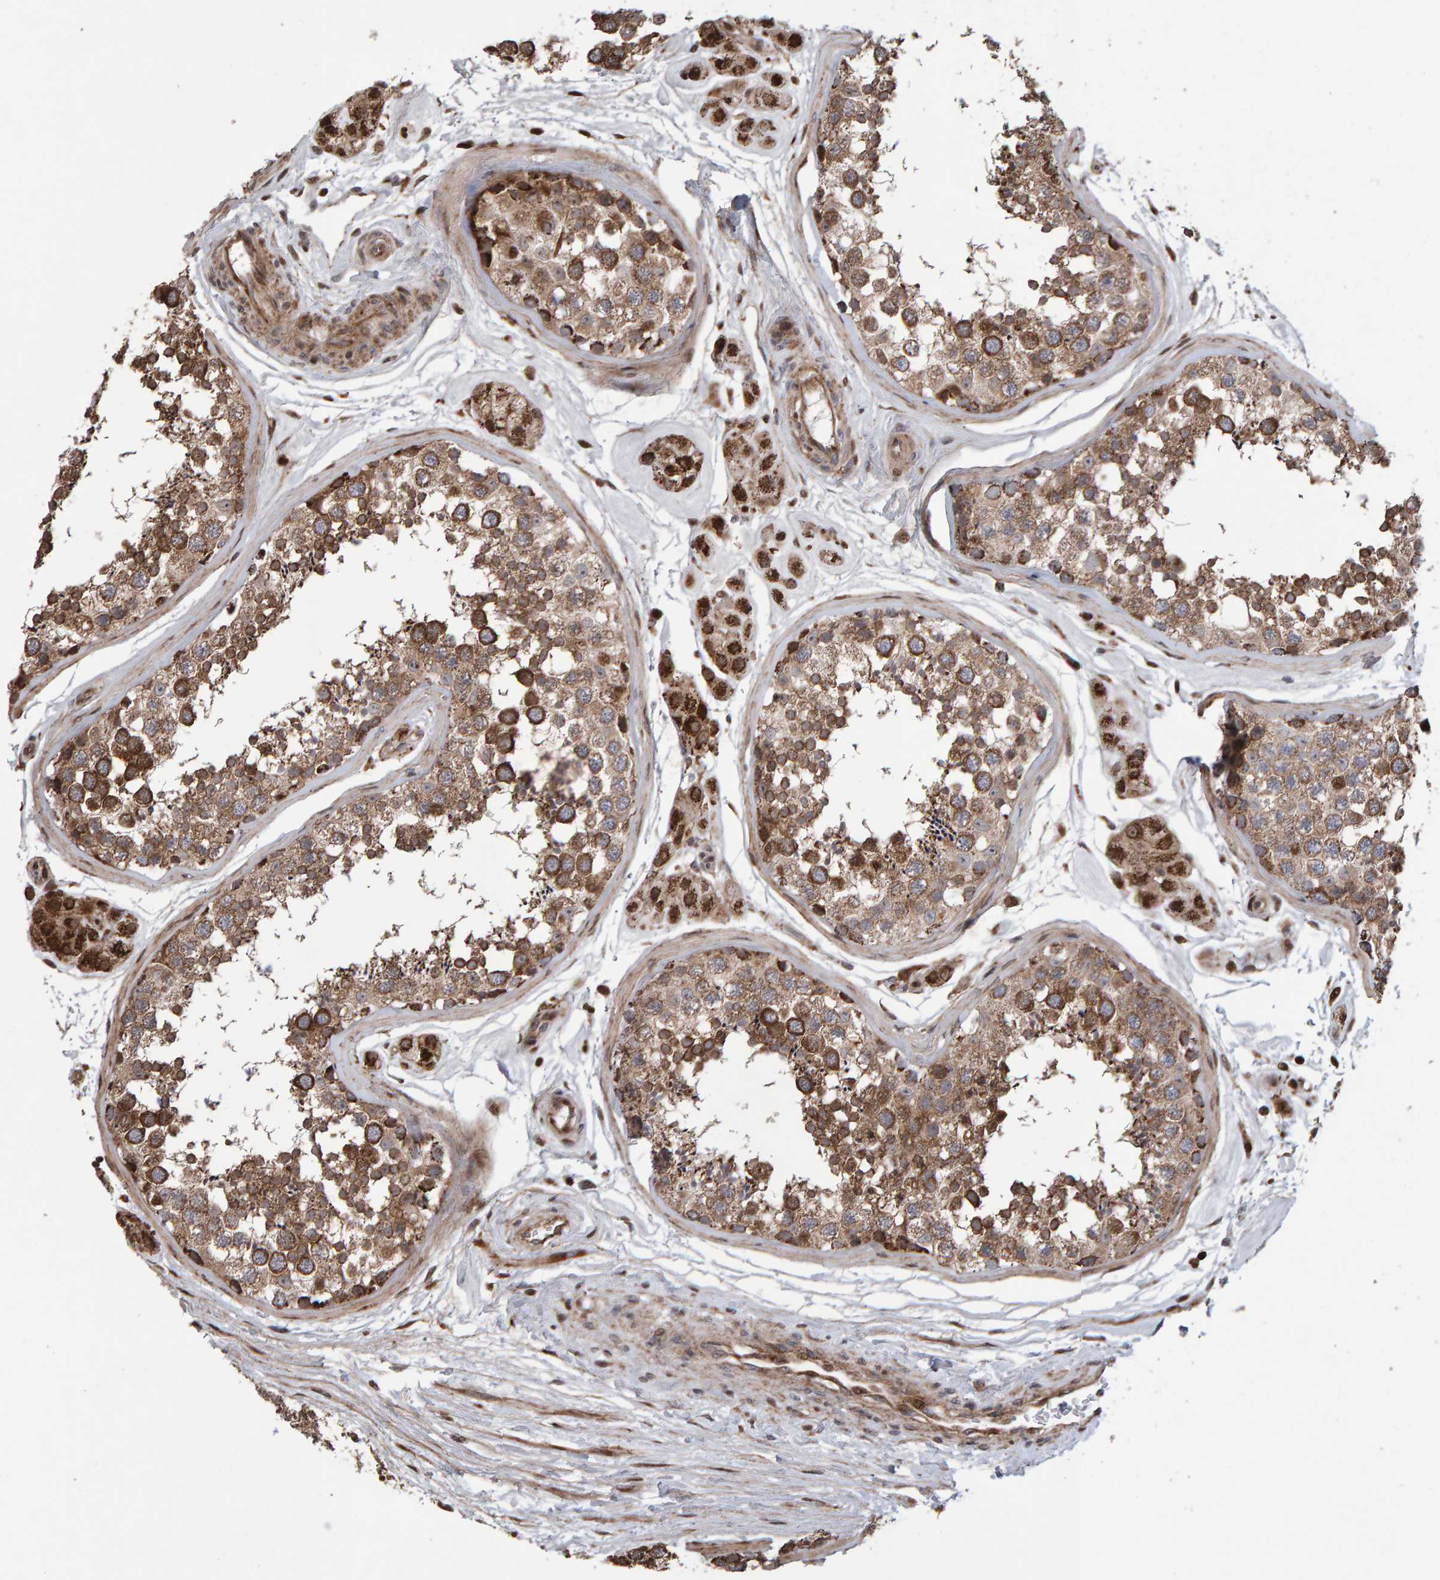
{"staining": {"intensity": "moderate", "quantity": ">75%", "location": "cytoplasmic/membranous"}, "tissue": "testis", "cell_type": "Cells in seminiferous ducts", "image_type": "normal", "snomed": [{"axis": "morphology", "description": "Normal tissue, NOS"}, {"axis": "topography", "description": "Testis"}], "caption": "Protein expression analysis of benign testis exhibits moderate cytoplasmic/membranous staining in approximately >75% of cells in seminiferous ducts.", "gene": "PECR", "patient": {"sex": "male", "age": 56}}